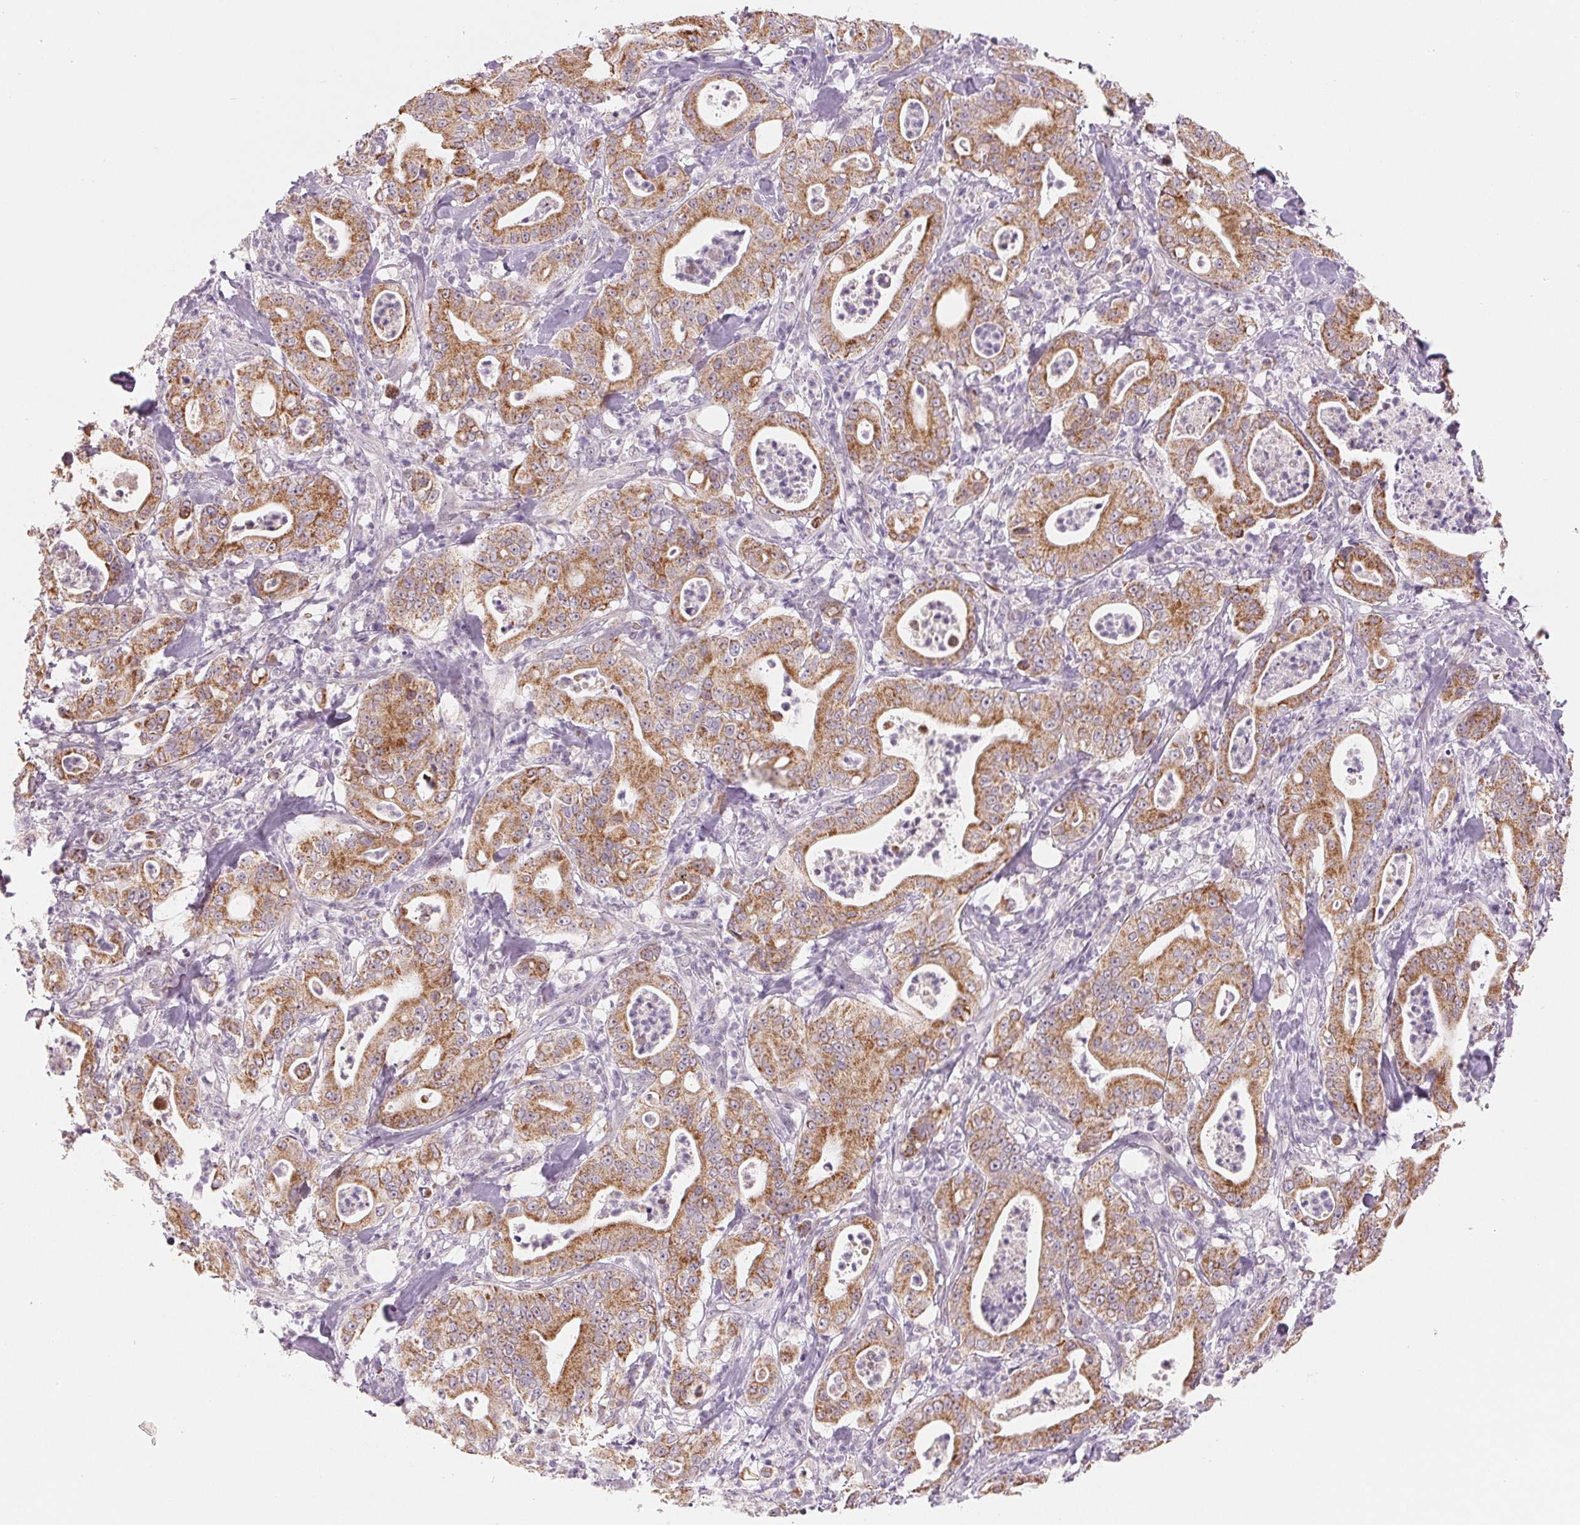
{"staining": {"intensity": "moderate", "quantity": ">75%", "location": "cytoplasmic/membranous"}, "tissue": "pancreatic cancer", "cell_type": "Tumor cells", "image_type": "cancer", "snomed": [{"axis": "morphology", "description": "Adenocarcinoma, NOS"}, {"axis": "topography", "description": "Pancreas"}], "caption": "Immunohistochemical staining of human pancreatic cancer demonstrates medium levels of moderate cytoplasmic/membranous positivity in approximately >75% of tumor cells.", "gene": "HINT2", "patient": {"sex": "male", "age": 71}}